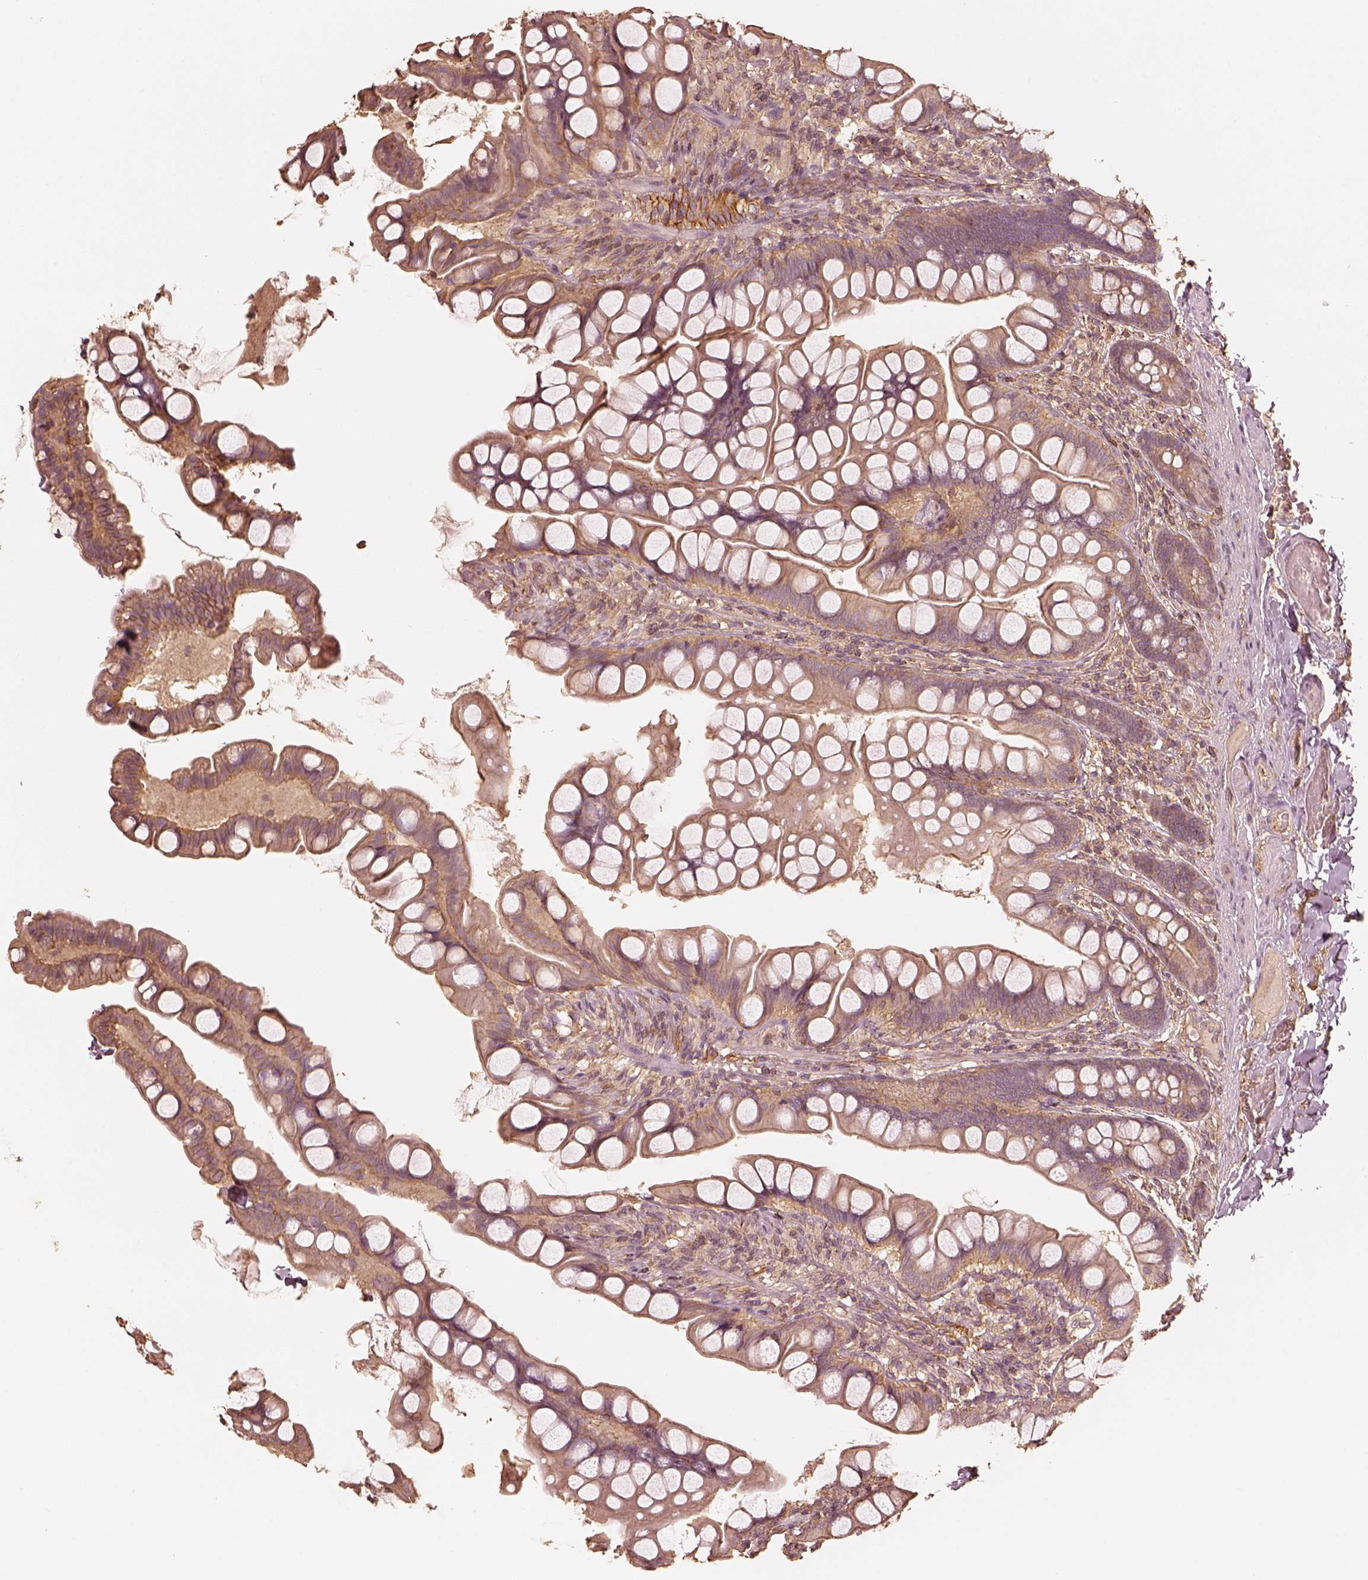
{"staining": {"intensity": "moderate", "quantity": "25%-75%", "location": "cytoplasmic/membranous"}, "tissue": "small intestine", "cell_type": "Glandular cells", "image_type": "normal", "snomed": [{"axis": "morphology", "description": "Normal tissue, NOS"}, {"axis": "topography", "description": "Small intestine"}], "caption": "Glandular cells show moderate cytoplasmic/membranous staining in about 25%-75% of cells in unremarkable small intestine.", "gene": "WDR7", "patient": {"sex": "male", "age": 70}}